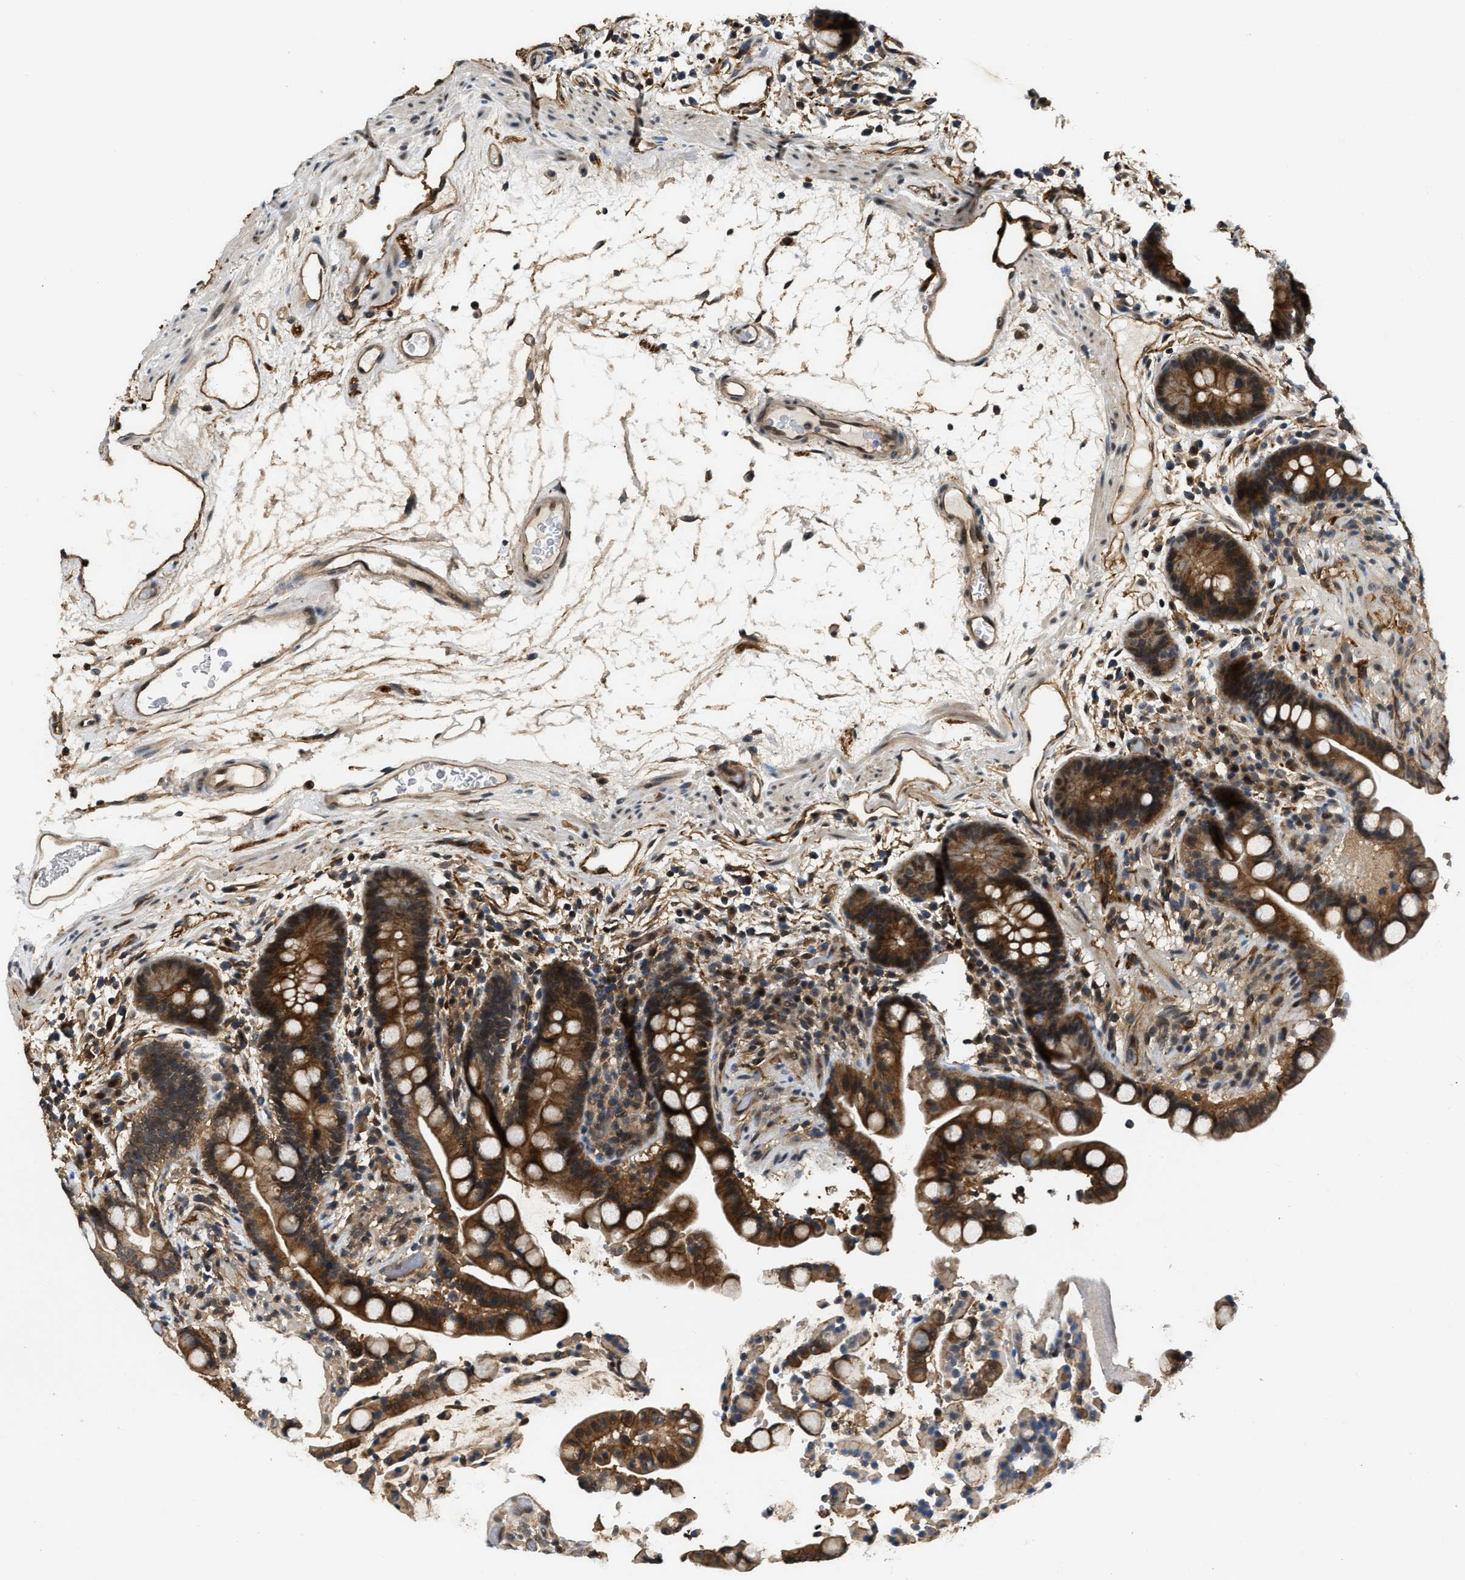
{"staining": {"intensity": "moderate", "quantity": ">75%", "location": "cytoplasmic/membranous"}, "tissue": "colon", "cell_type": "Endothelial cells", "image_type": "normal", "snomed": [{"axis": "morphology", "description": "Normal tissue, NOS"}, {"axis": "topography", "description": "Colon"}], "caption": "Moderate cytoplasmic/membranous expression for a protein is appreciated in about >75% of endothelial cells of unremarkable colon using immunohistochemistry (IHC).", "gene": "COPS2", "patient": {"sex": "male", "age": 73}}